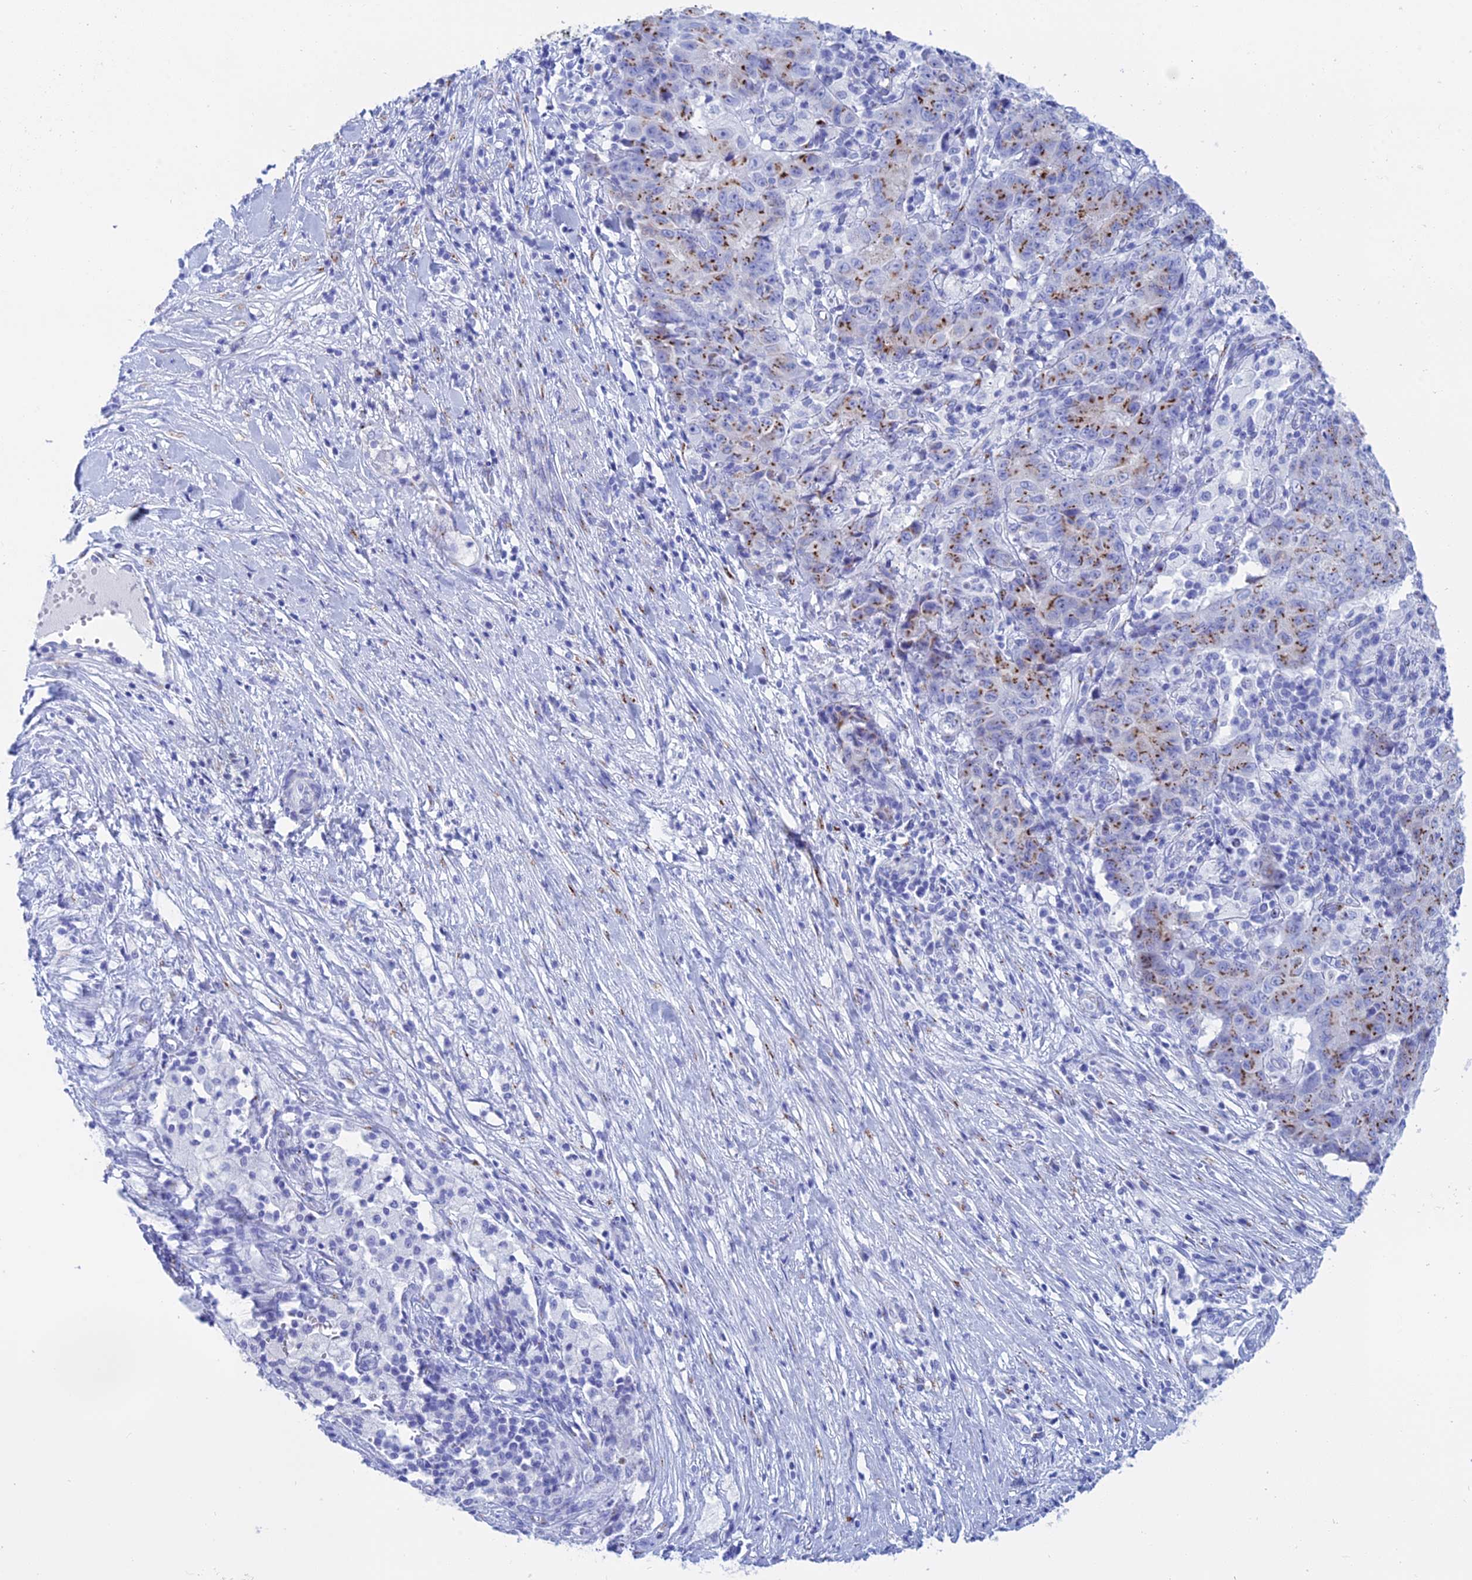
{"staining": {"intensity": "moderate", "quantity": "25%-75%", "location": "cytoplasmic/membranous"}, "tissue": "ovarian cancer", "cell_type": "Tumor cells", "image_type": "cancer", "snomed": [{"axis": "morphology", "description": "Carcinoma, endometroid"}, {"axis": "topography", "description": "Ovary"}], "caption": "Immunohistochemistry (IHC) staining of ovarian cancer, which shows medium levels of moderate cytoplasmic/membranous positivity in about 25%-75% of tumor cells indicating moderate cytoplasmic/membranous protein staining. The staining was performed using DAB (3,3'-diaminobenzidine) (brown) for protein detection and nuclei were counterstained in hematoxylin (blue).", "gene": "ERICH4", "patient": {"sex": "female", "age": 42}}